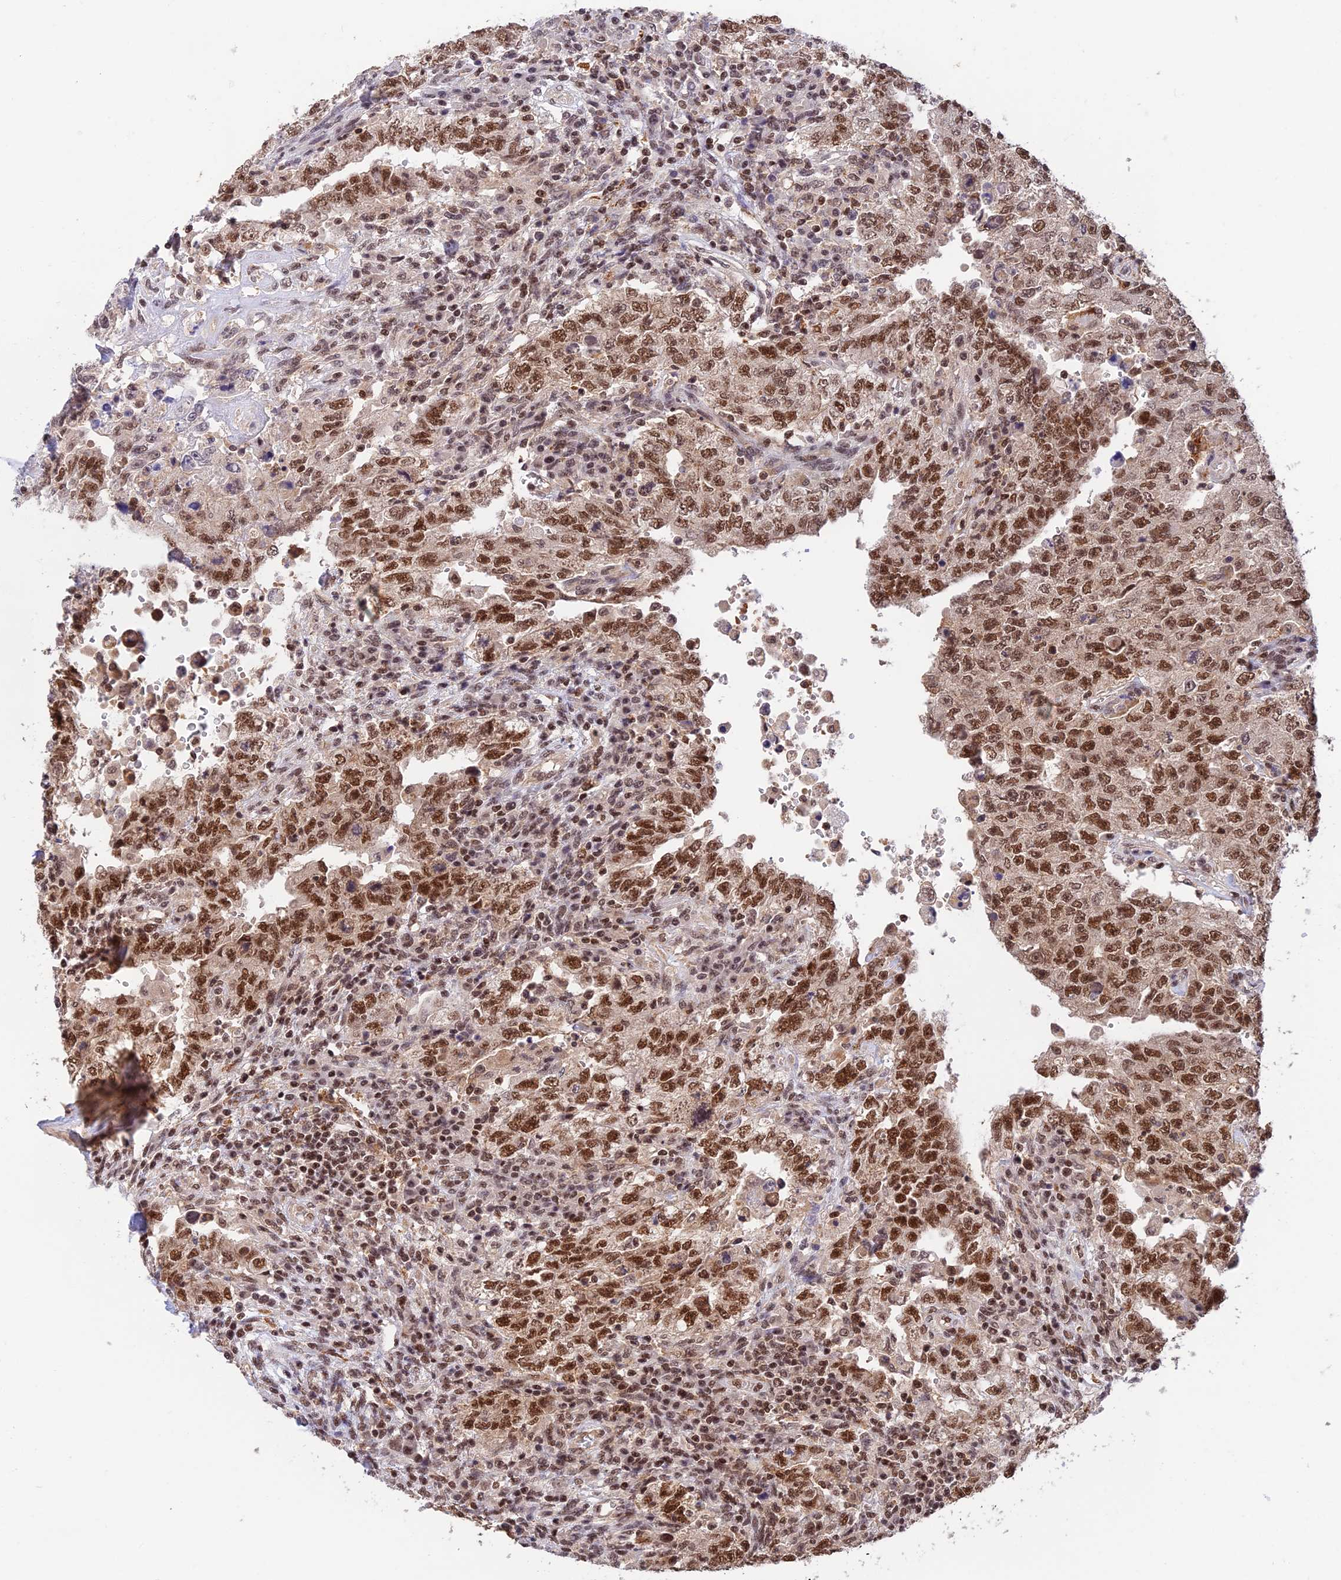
{"staining": {"intensity": "strong", "quantity": ">75%", "location": "nuclear"}, "tissue": "testis cancer", "cell_type": "Tumor cells", "image_type": "cancer", "snomed": [{"axis": "morphology", "description": "Carcinoma, Embryonal, NOS"}, {"axis": "topography", "description": "Testis"}], "caption": "This is an image of IHC staining of embryonal carcinoma (testis), which shows strong expression in the nuclear of tumor cells.", "gene": "THAP11", "patient": {"sex": "male", "age": 26}}